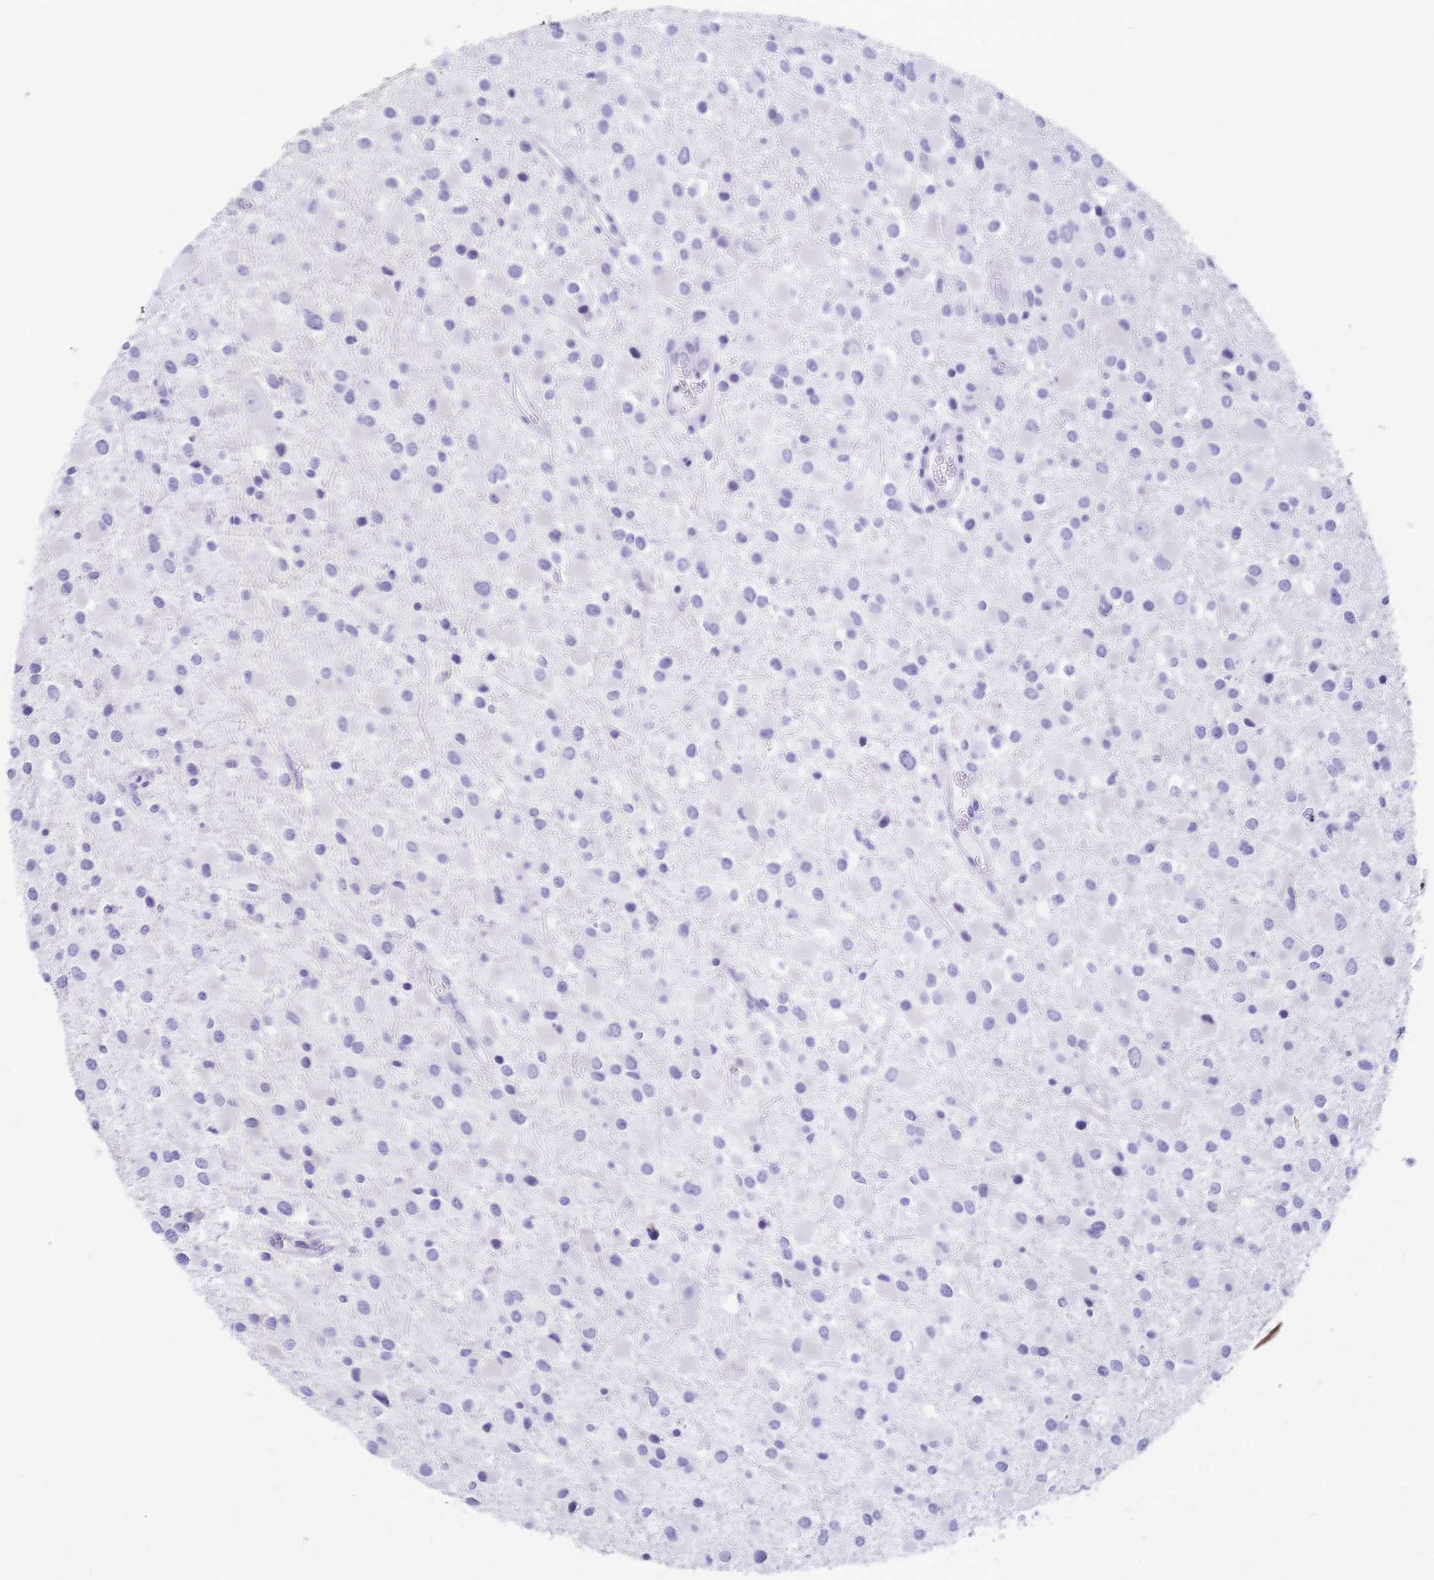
{"staining": {"intensity": "negative", "quantity": "none", "location": "none"}, "tissue": "glioma", "cell_type": "Tumor cells", "image_type": "cancer", "snomed": [{"axis": "morphology", "description": "Glioma, malignant, Low grade"}, {"axis": "topography", "description": "Brain"}], "caption": "Immunohistochemical staining of human glioma exhibits no significant positivity in tumor cells.", "gene": "CYB5A", "patient": {"sex": "female", "age": 32}}